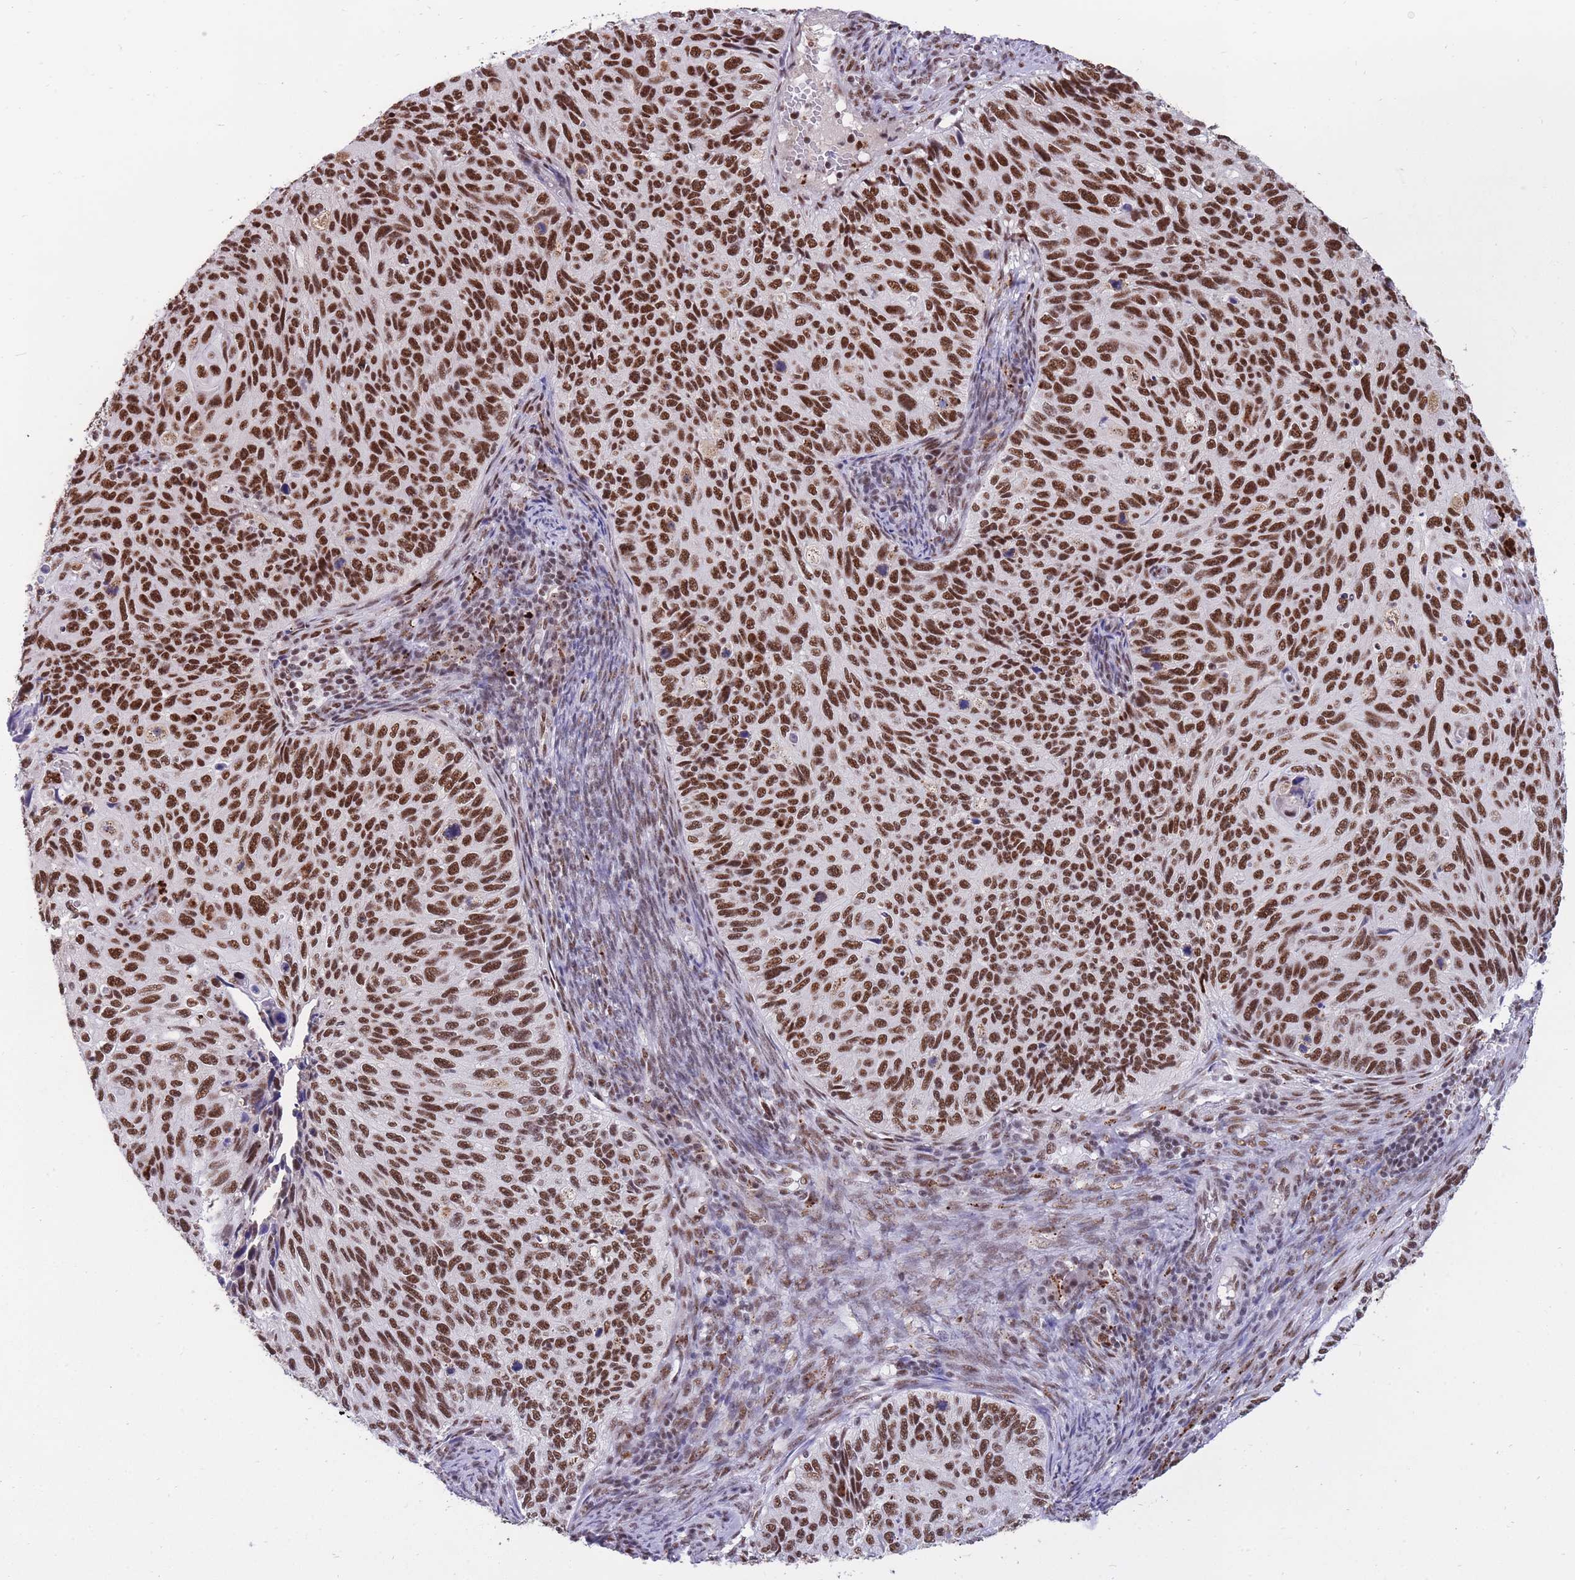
{"staining": {"intensity": "strong", "quantity": ">75%", "location": "nuclear"}, "tissue": "cervical cancer", "cell_type": "Tumor cells", "image_type": "cancer", "snomed": [{"axis": "morphology", "description": "Squamous cell carcinoma, NOS"}, {"axis": "topography", "description": "Cervix"}], "caption": "This micrograph displays squamous cell carcinoma (cervical) stained with immunohistochemistry to label a protein in brown. The nuclear of tumor cells show strong positivity for the protein. Nuclei are counter-stained blue.", "gene": "PRPF19", "patient": {"sex": "female", "age": 70}}